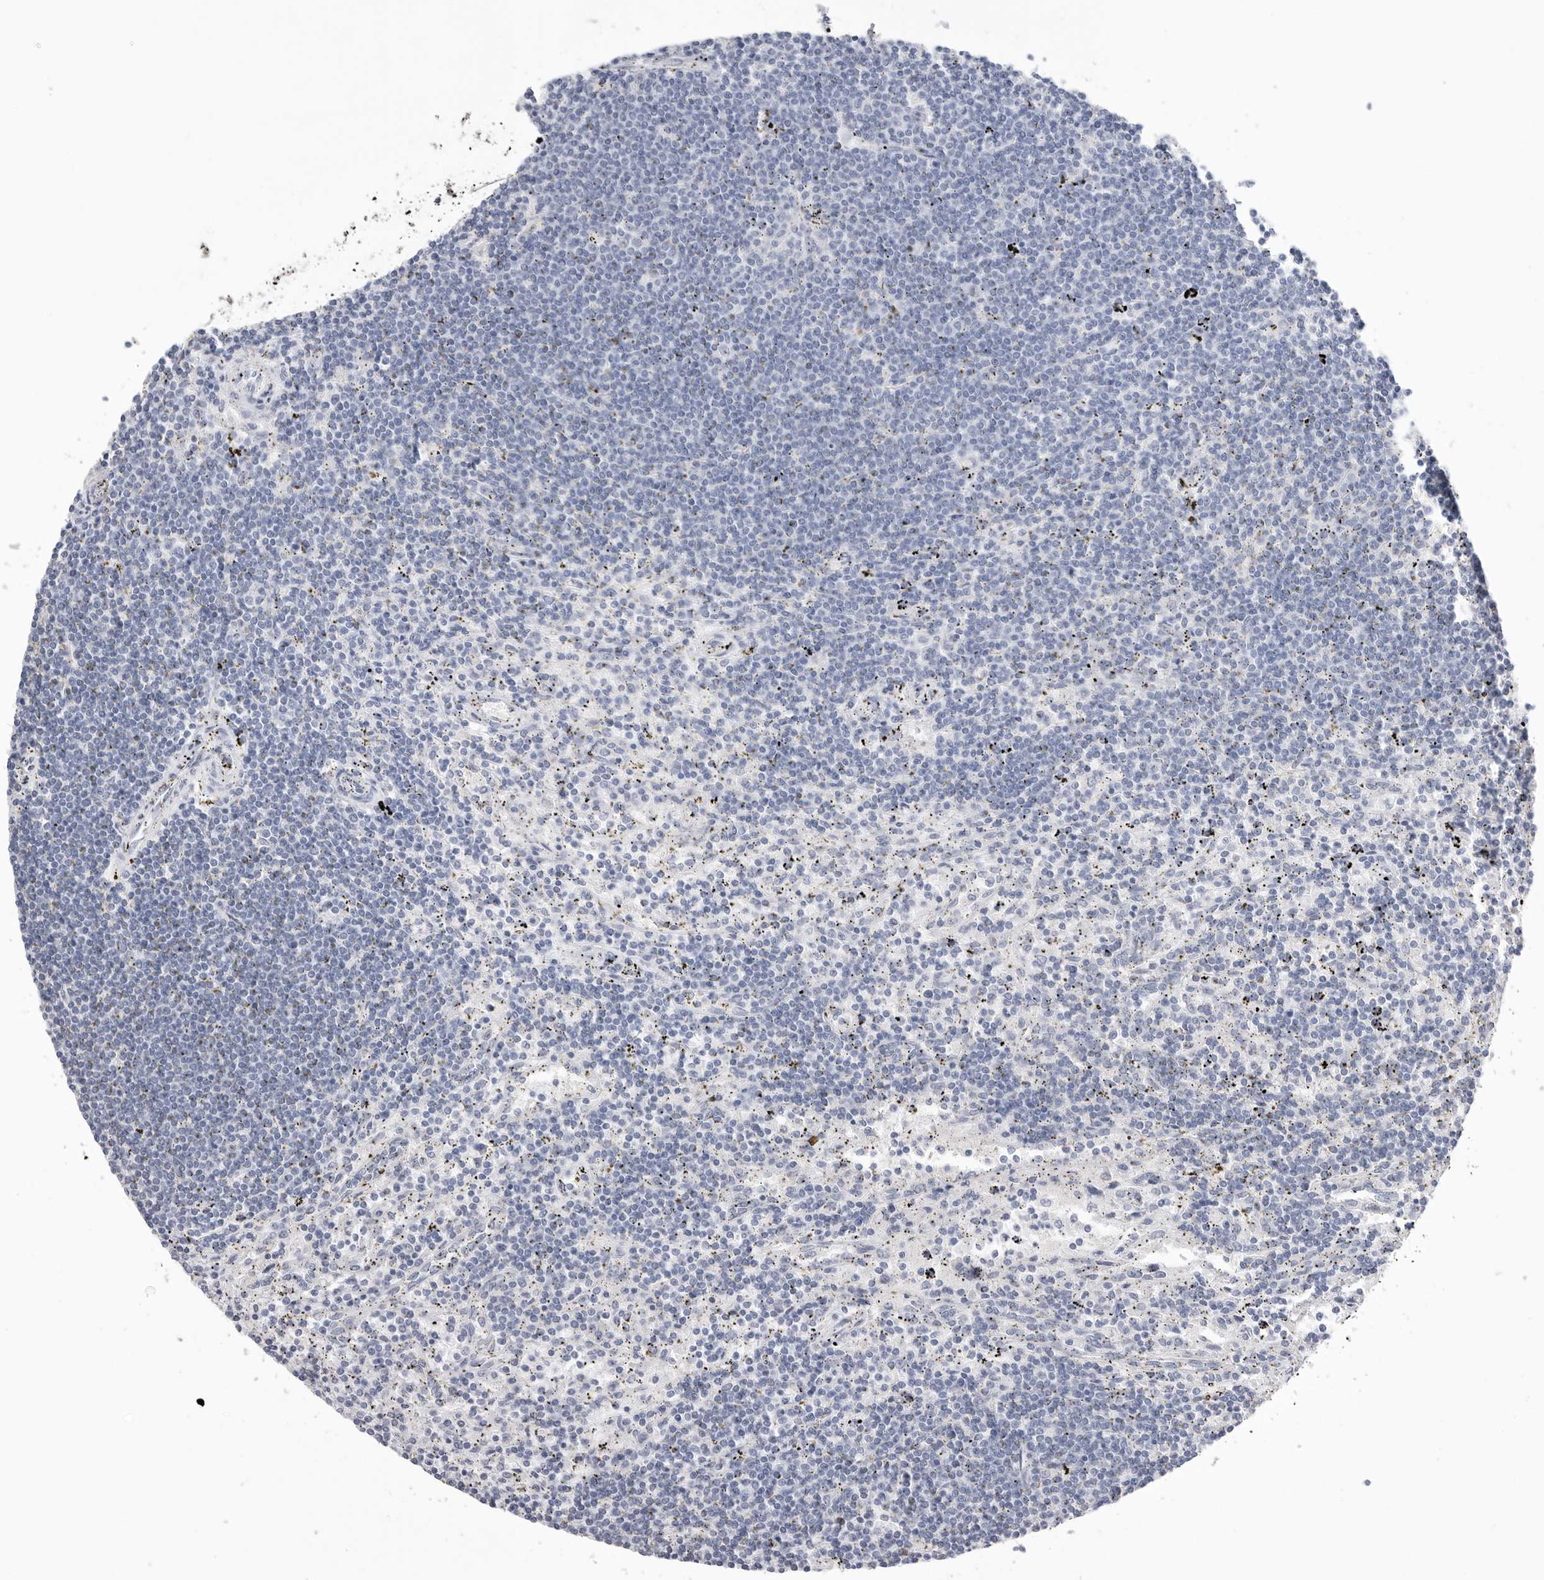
{"staining": {"intensity": "negative", "quantity": "none", "location": "none"}, "tissue": "lymphoma", "cell_type": "Tumor cells", "image_type": "cancer", "snomed": [{"axis": "morphology", "description": "Malignant lymphoma, non-Hodgkin's type, Low grade"}, {"axis": "topography", "description": "Spleen"}], "caption": "This is an IHC photomicrograph of lymphoma. There is no staining in tumor cells.", "gene": "APOA2", "patient": {"sex": "male", "age": 76}}